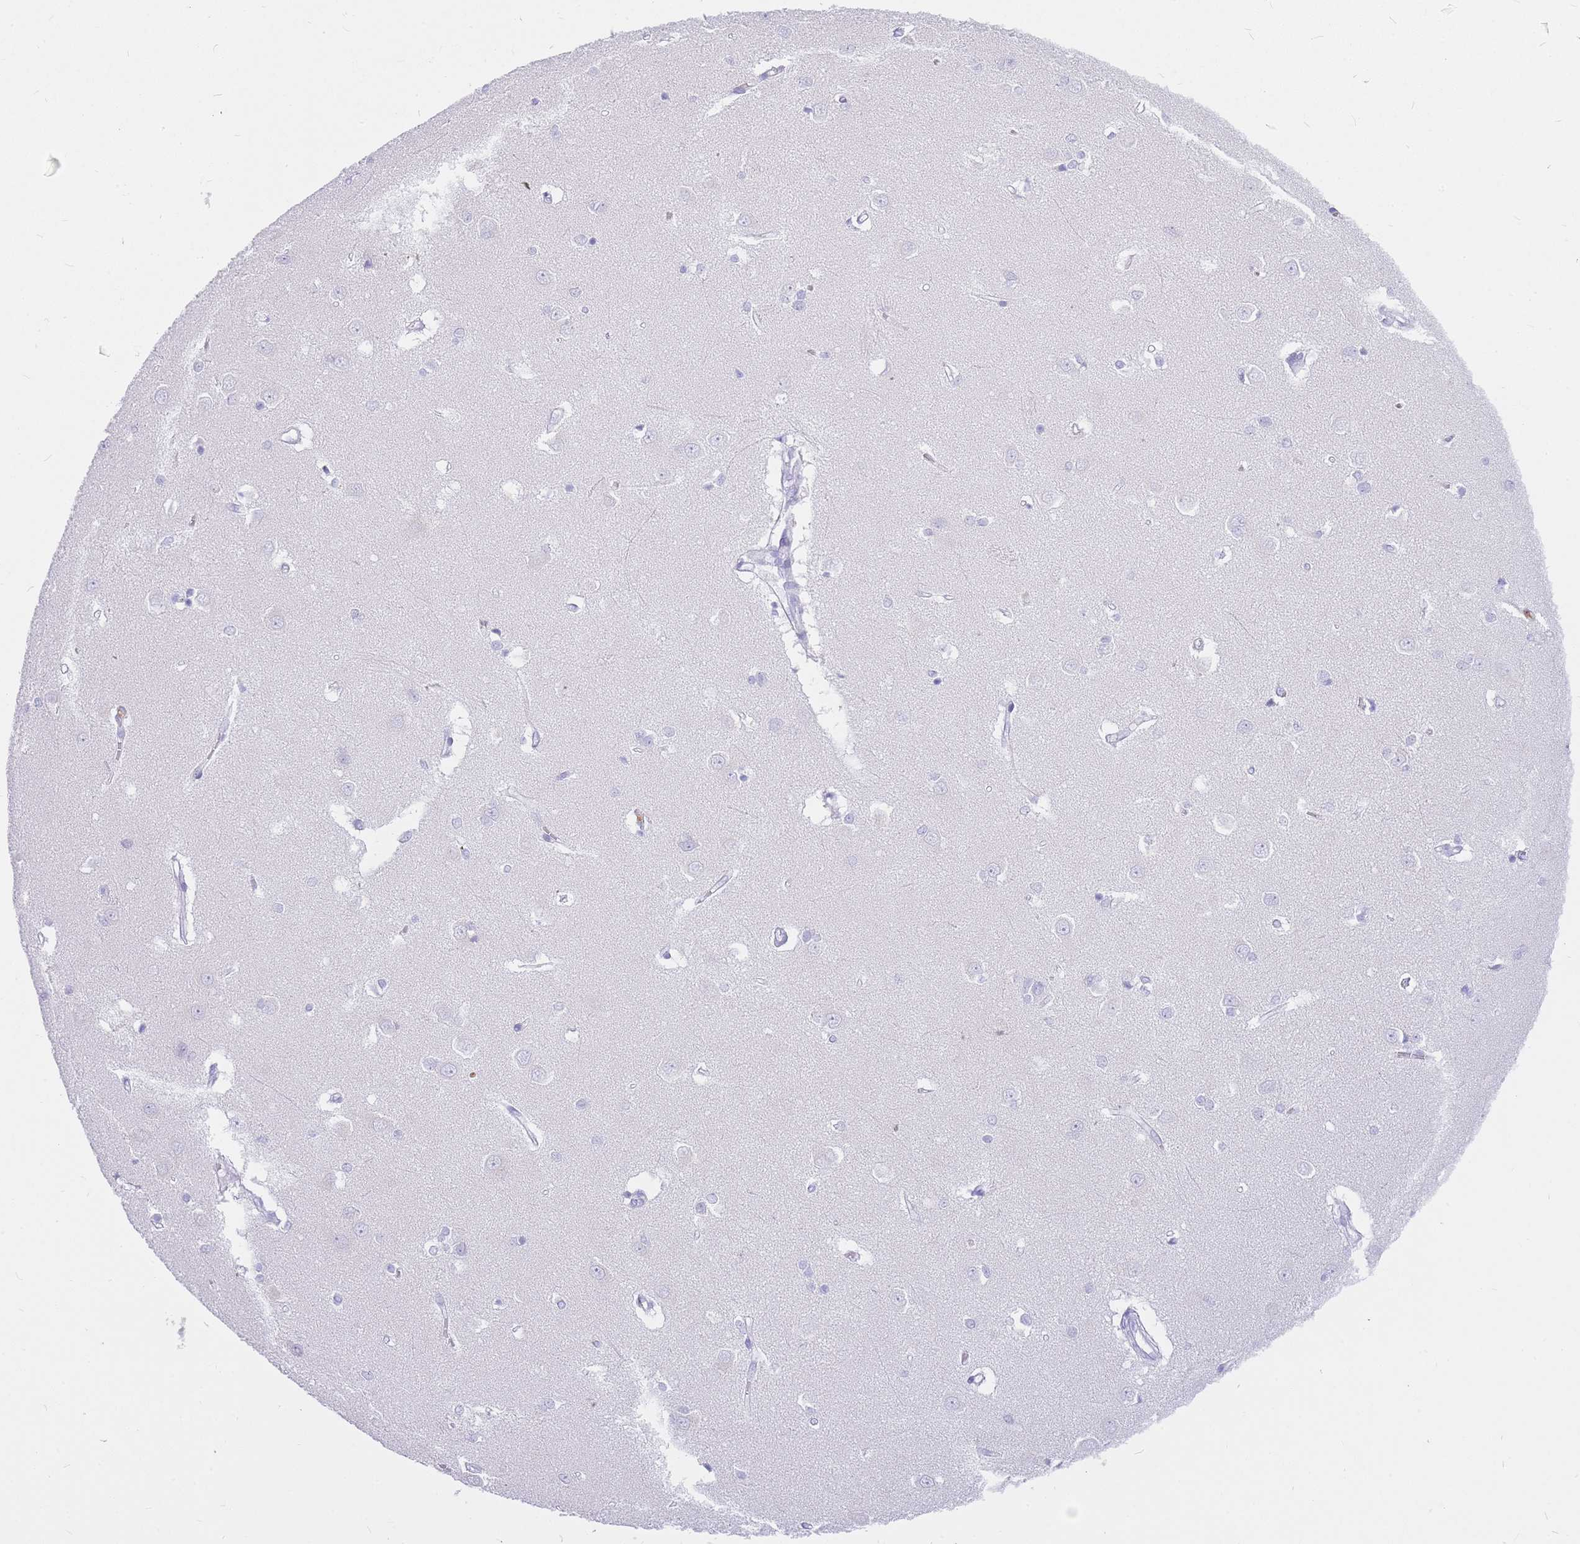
{"staining": {"intensity": "negative", "quantity": "none", "location": "none"}, "tissue": "caudate", "cell_type": "Glial cells", "image_type": "normal", "snomed": [{"axis": "morphology", "description": "Normal tissue, NOS"}, {"axis": "topography", "description": "Lateral ventricle wall"}], "caption": "A high-resolution photomicrograph shows IHC staining of benign caudate, which displays no significant positivity in glial cells.", "gene": "HERC1", "patient": {"sex": "male", "age": 37}}